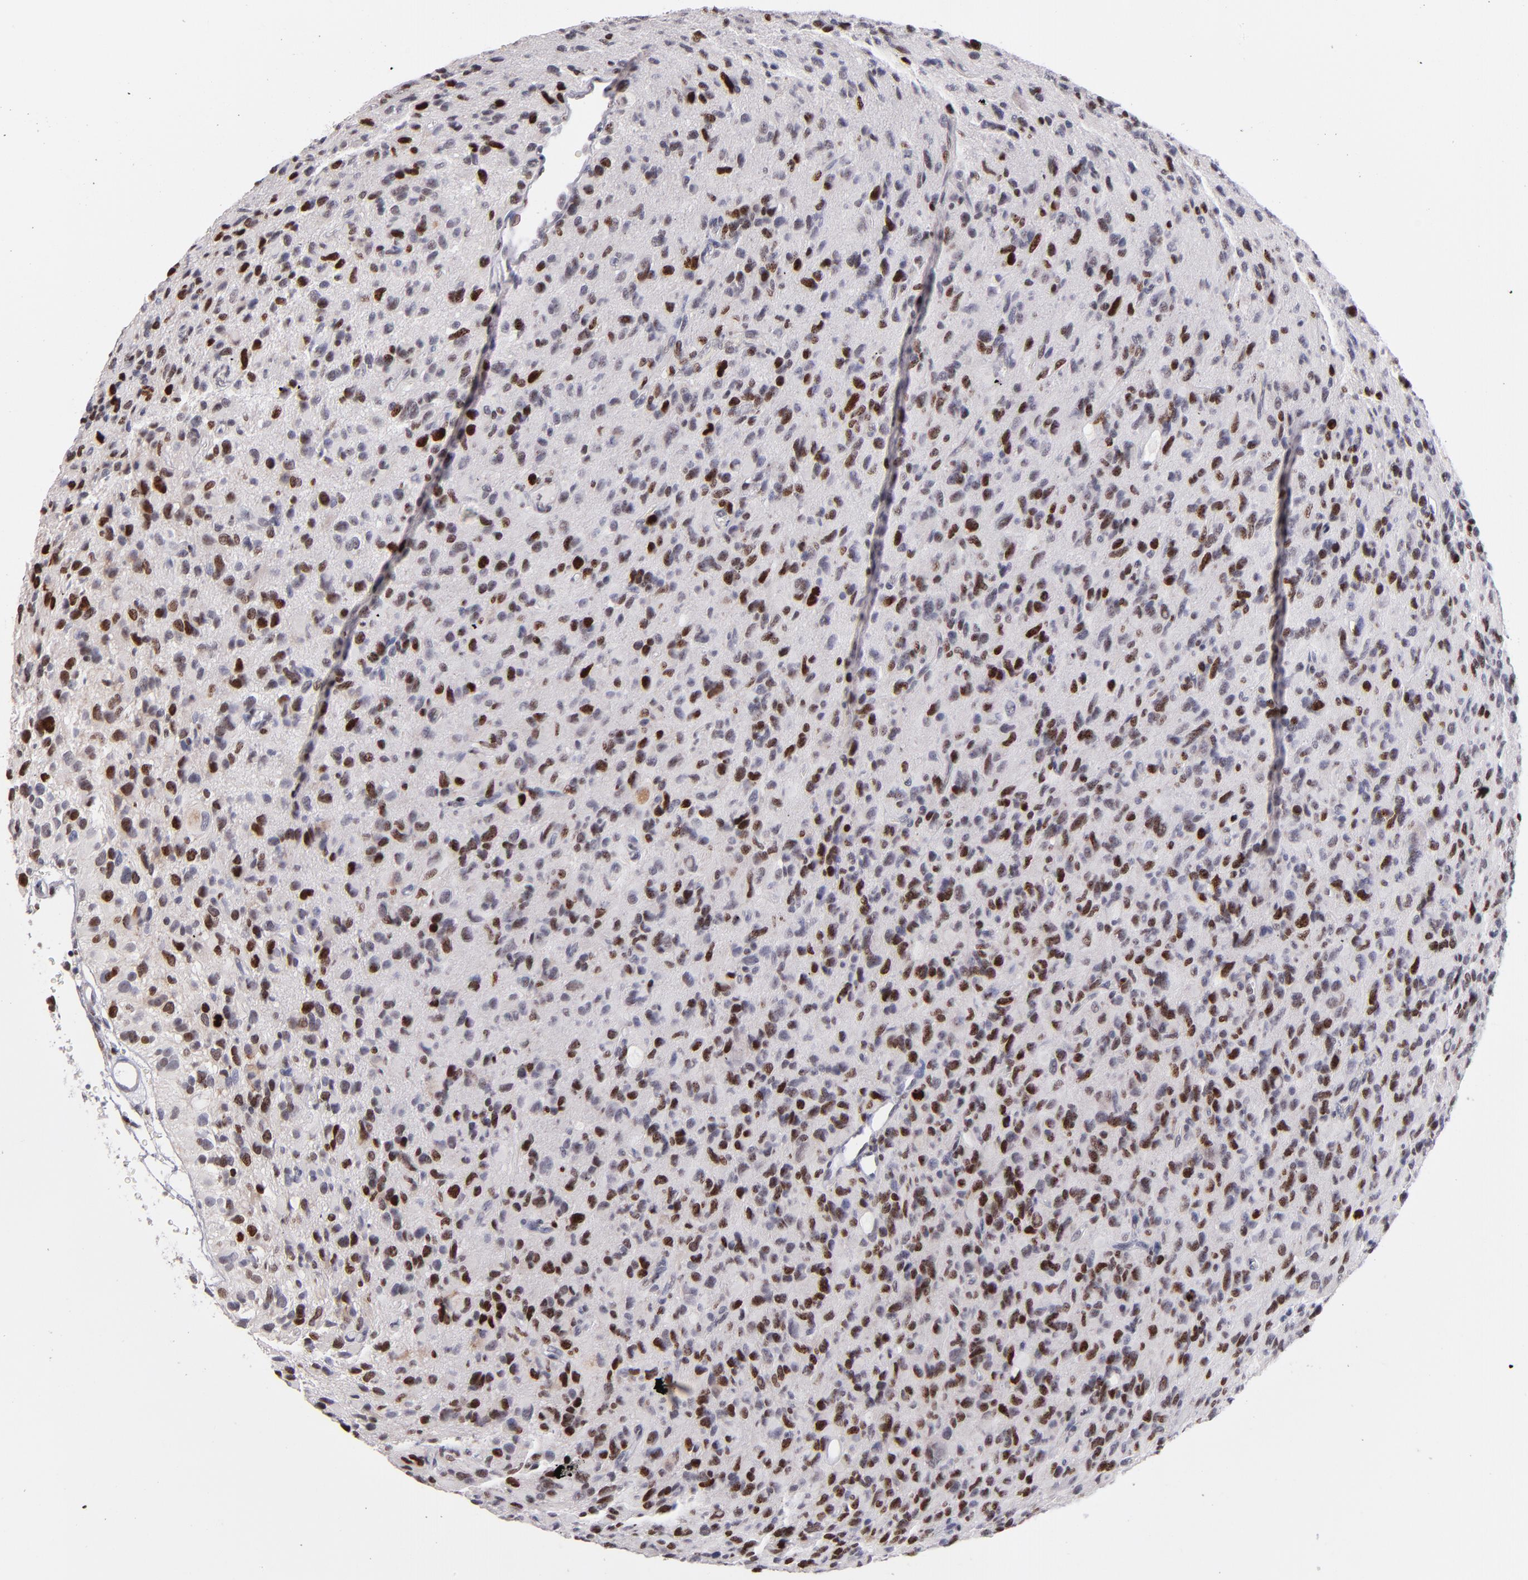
{"staining": {"intensity": "strong", "quantity": "25%-75%", "location": "nuclear"}, "tissue": "glioma", "cell_type": "Tumor cells", "image_type": "cancer", "snomed": [{"axis": "morphology", "description": "Glioma, malignant, High grade"}, {"axis": "topography", "description": "Brain"}], "caption": "A brown stain shows strong nuclear staining of a protein in malignant glioma (high-grade) tumor cells.", "gene": "POLA1", "patient": {"sex": "male", "age": 77}}